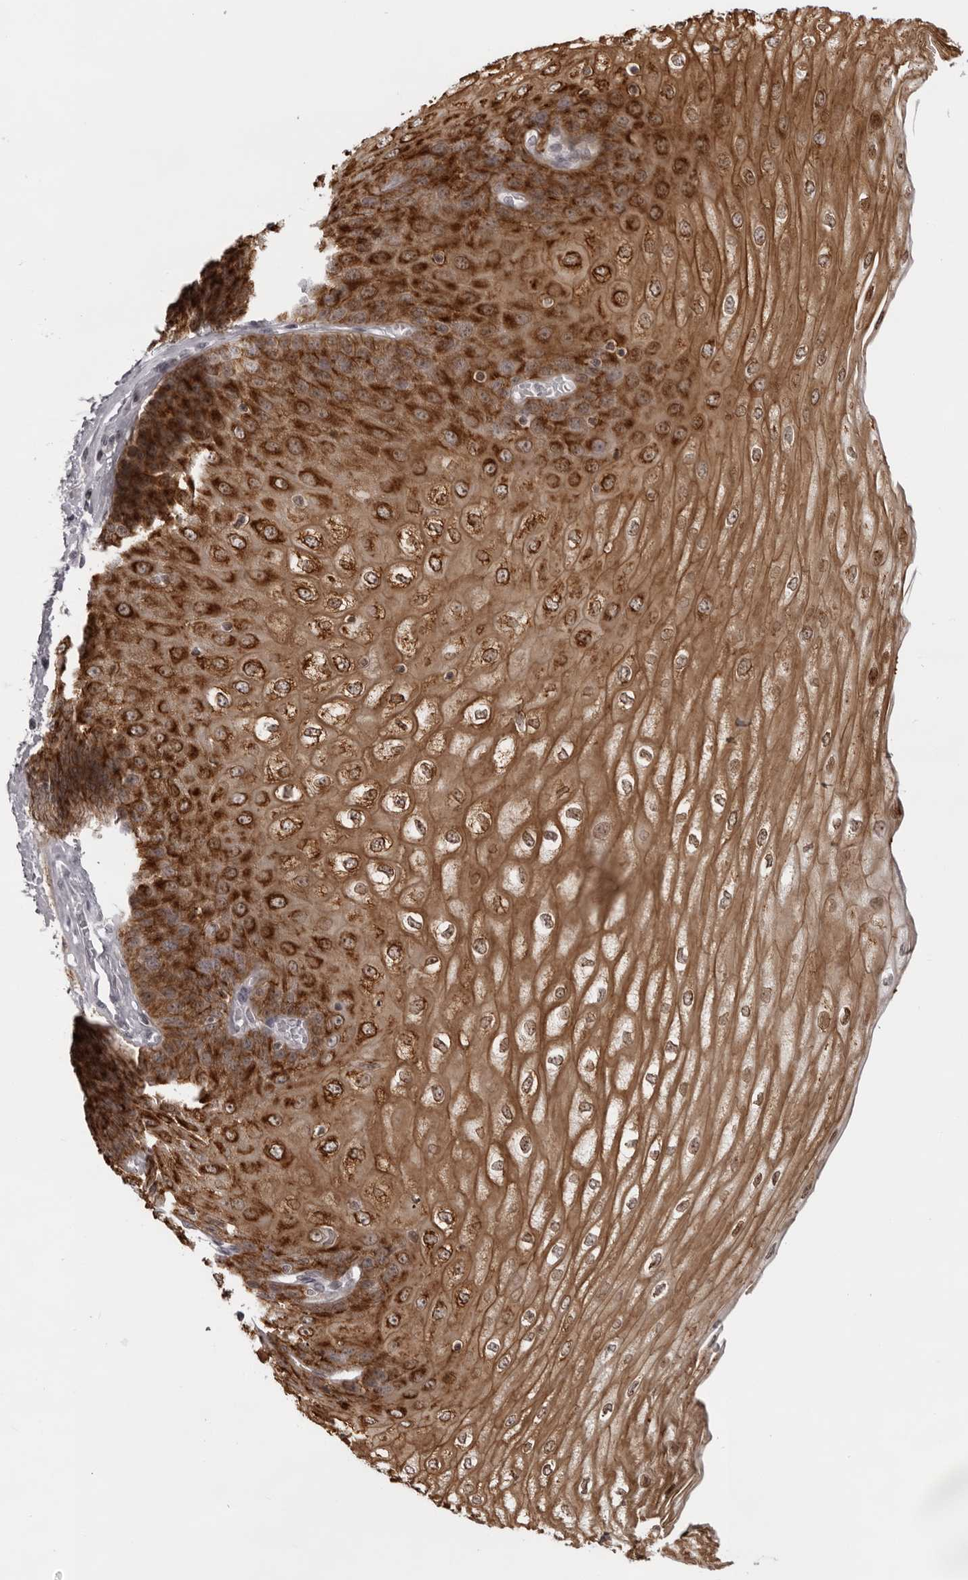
{"staining": {"intensity": "strong", "quantity": ">75%", "location": "cytoplasmic/membranous"}, "tissue": "esophagus", "cell_type": "Squamous epithelial cells", "image_type": "normal", "snomed": [{"axis": "morphology", "description": "Normal tissue, NOS"}, {"axis": "topography", "description": "Esophagus"}], "caption": "High-power microscopy captured an immunohistochemistry photomicrograph of benign esophagus, revealing strong cytoplasmic/membranous staining in about >75% of squamous epithelial cells.", "gene": "NUDT18", "patient": {"sex": "male", "age": 60}}